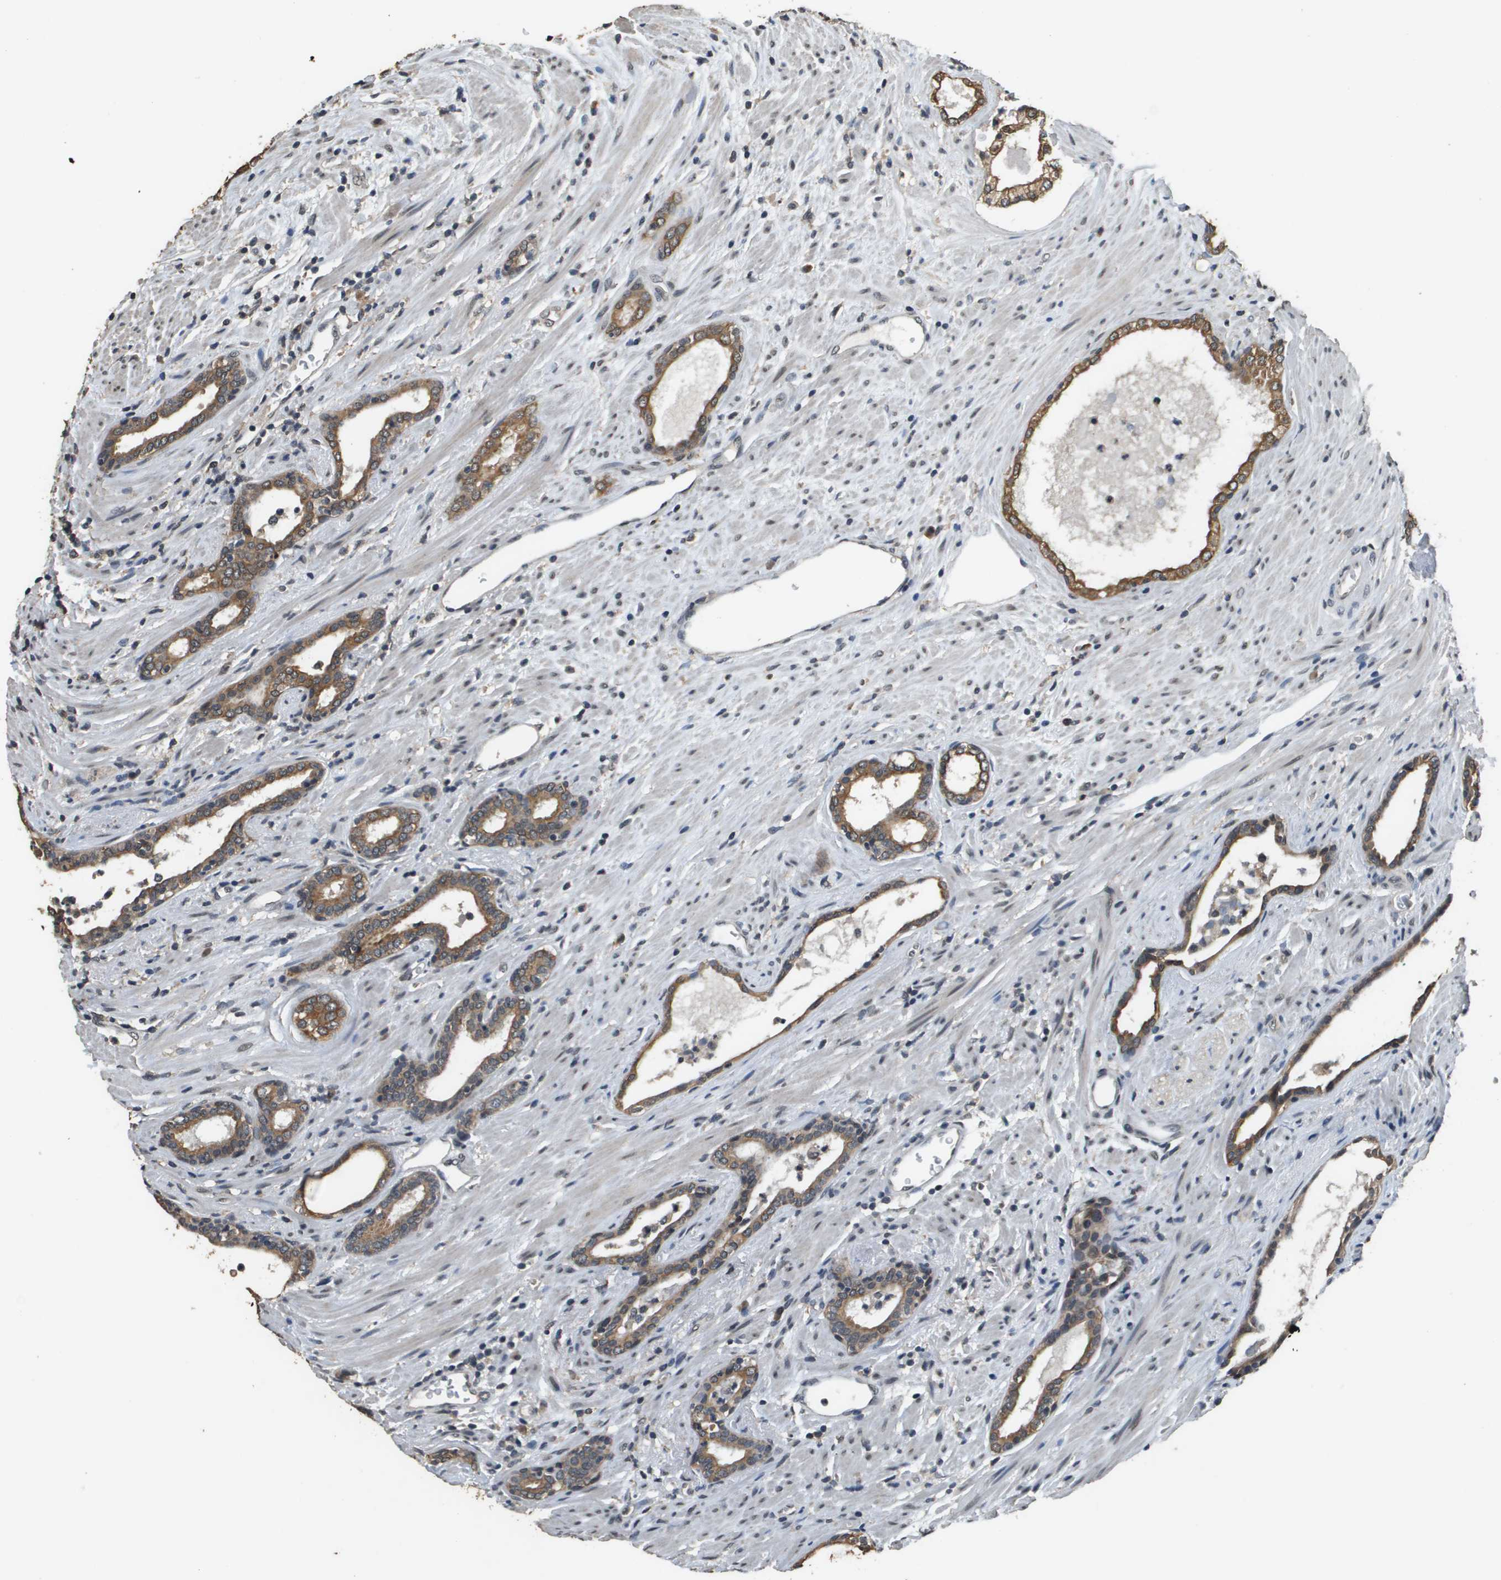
{"staining": {"intensity": "moderate", "quantity": ">75%", "location": "cytoplasmic/membranous"}, "tissue": "prostate cancer", "cell_type": "Tumor cells", "image_type": "cancer", "snomed": [{"axis": "morphology", "description": "Adenocarcinoma, High grade"}, {"axis": "topography", "description": "Prostate"}], "caption": "Human high-grade adenocarcinoma (prostate) stained with a protein marker displays moderate staining in tumor cells.", "gene": "FANCC", "patient": {"sex": "male", "age": 71}}